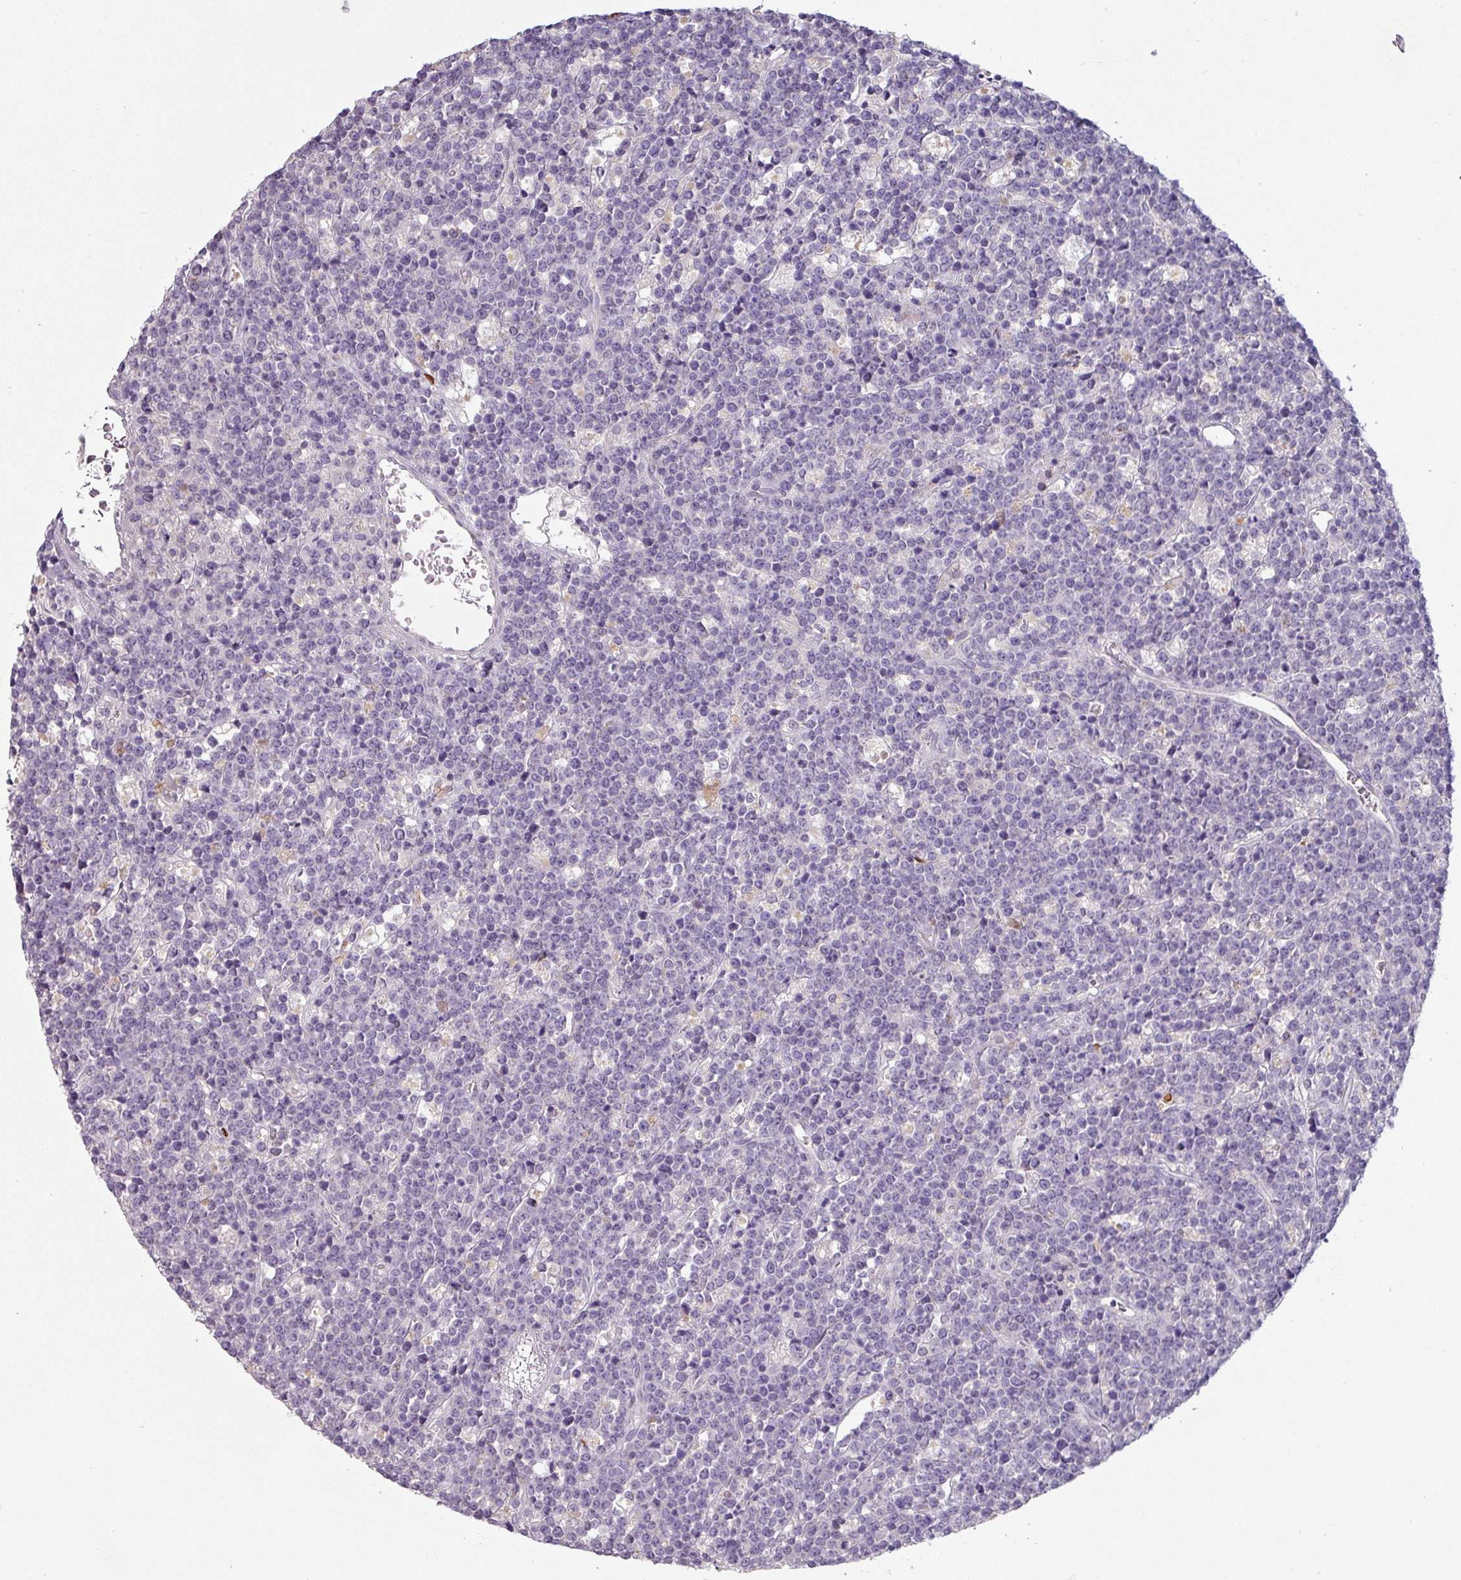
{"staining": {"intensity": "negative", "quantity": "none", "location": "none"}, "tissue": "lymphoma", "cell_type": "Tumor cells", "image_type": "cancer", "snomed": [{"axis": "morphology", "description": "Malignant lymphoma, non-Hodgkin's type, High grade"}, {"axis": "topography", "description": "Ovary"}], "caption": "This is an immunohistochemistry micrograph of lymphoma. There is no expression in tumor cells.", "gene": "MAGEC3", "patient": {"sex": "female", "age": 56}}